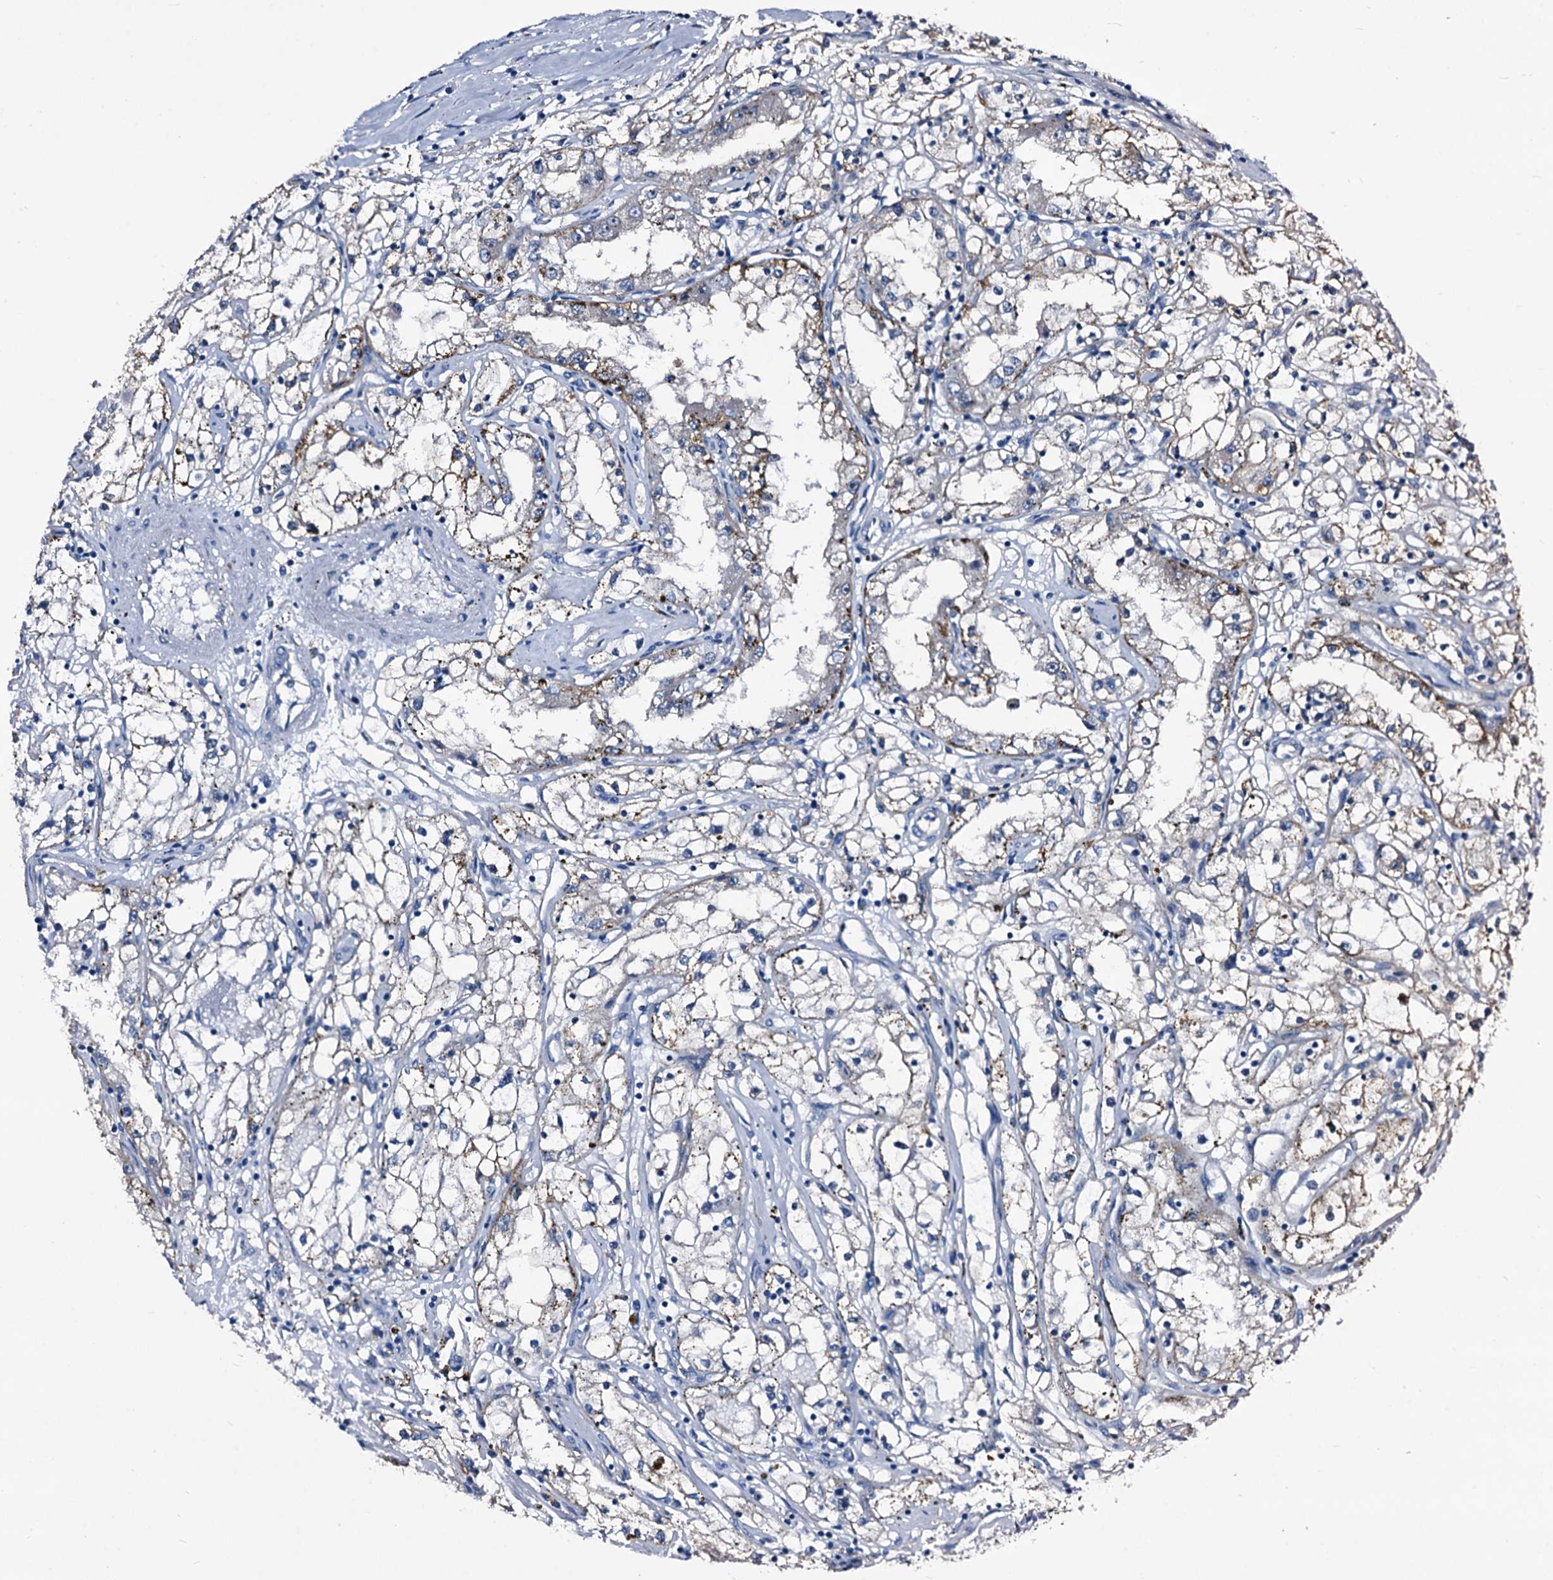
{"staining": {"intensity": "weak", "quantity": "<25%", "location": "cytoplasmic/membranous"}, "tissue": "renal cancer", "cell_type": "Tumor cells", "image_type": "cancer", "snomed": [{"axis": "morphology", "description": "Adenocarcinoma, NOS"}, {"axis": "topography", "description": "Kidney"}], "caption": "The IHC image has no significant expression in tumor cells of renal cancer tissue. (DAB immunohistochemistry (IHC) with hematoxylin counter stain).", "gene": "EMG1", "patient": {"sex": "male", "age": 56}}